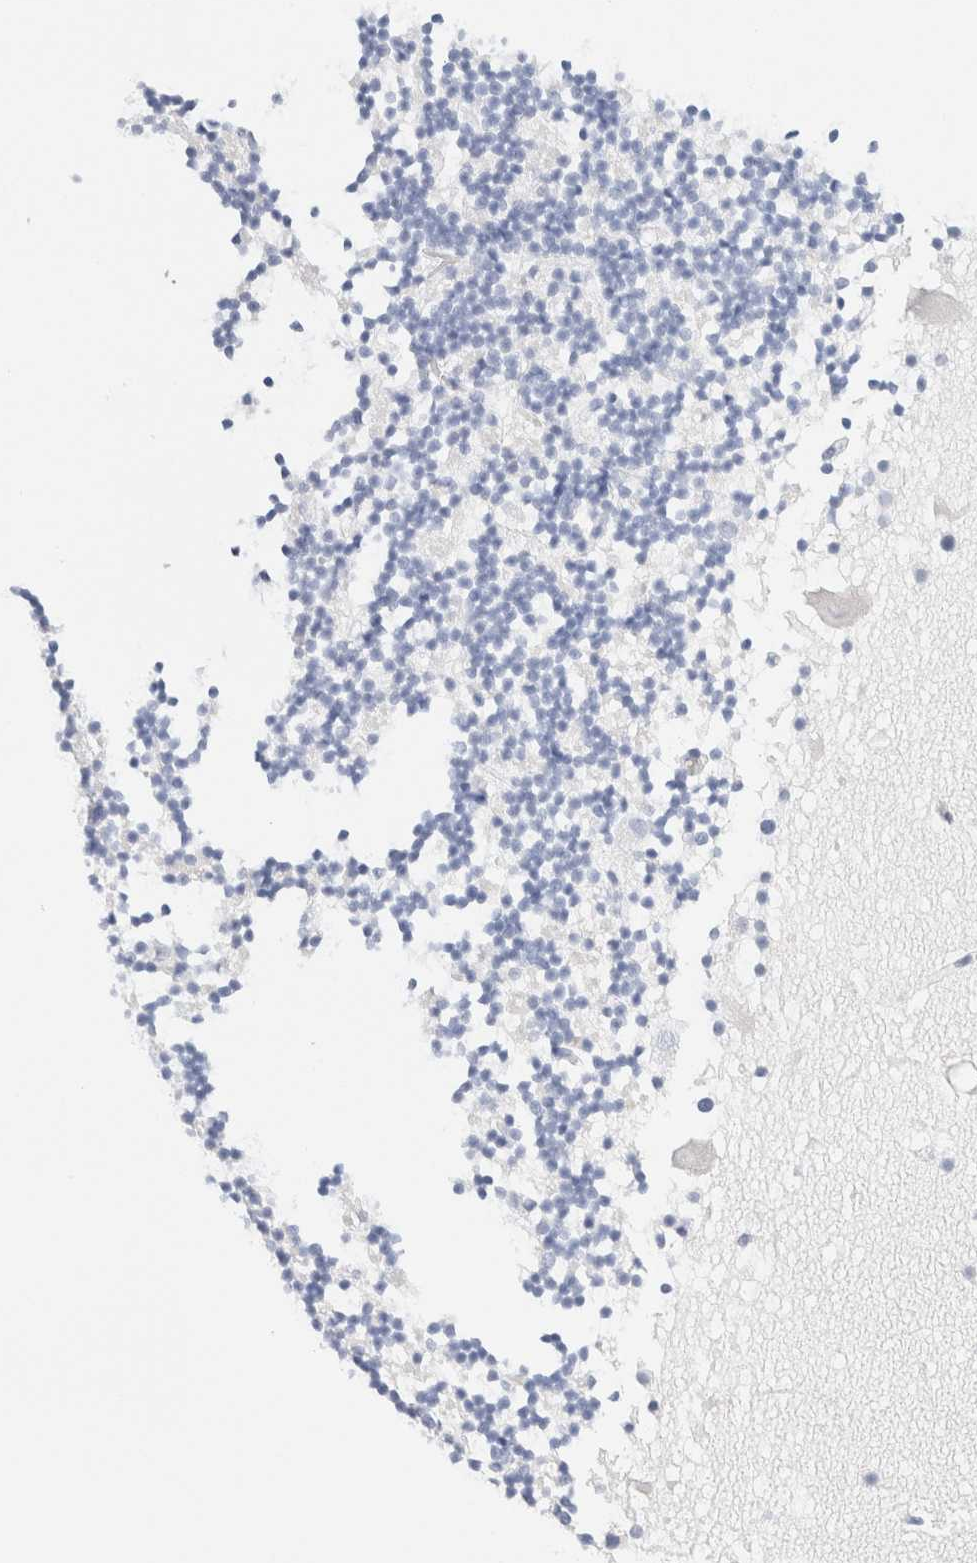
{"staining": {"intensity": "negative", "quantity": "none", "location": "none"}, "tissue": "cerebellum", "cell_type": "Cells in granular layer", "image_type": "normal", "snomed": [{"axis": "morphology", "description": "Normal tissue, NOS"}, {"axis": "topography", "description": "Cerebellum"}], "caption": "Unremarkable cerebellum was stained to show a protein in brown. There is no significant staining in cells in granular layer. Nuclei are stained in blue.", "gene": "DPYS", "patient": {"sex": "male", "age": 57}}